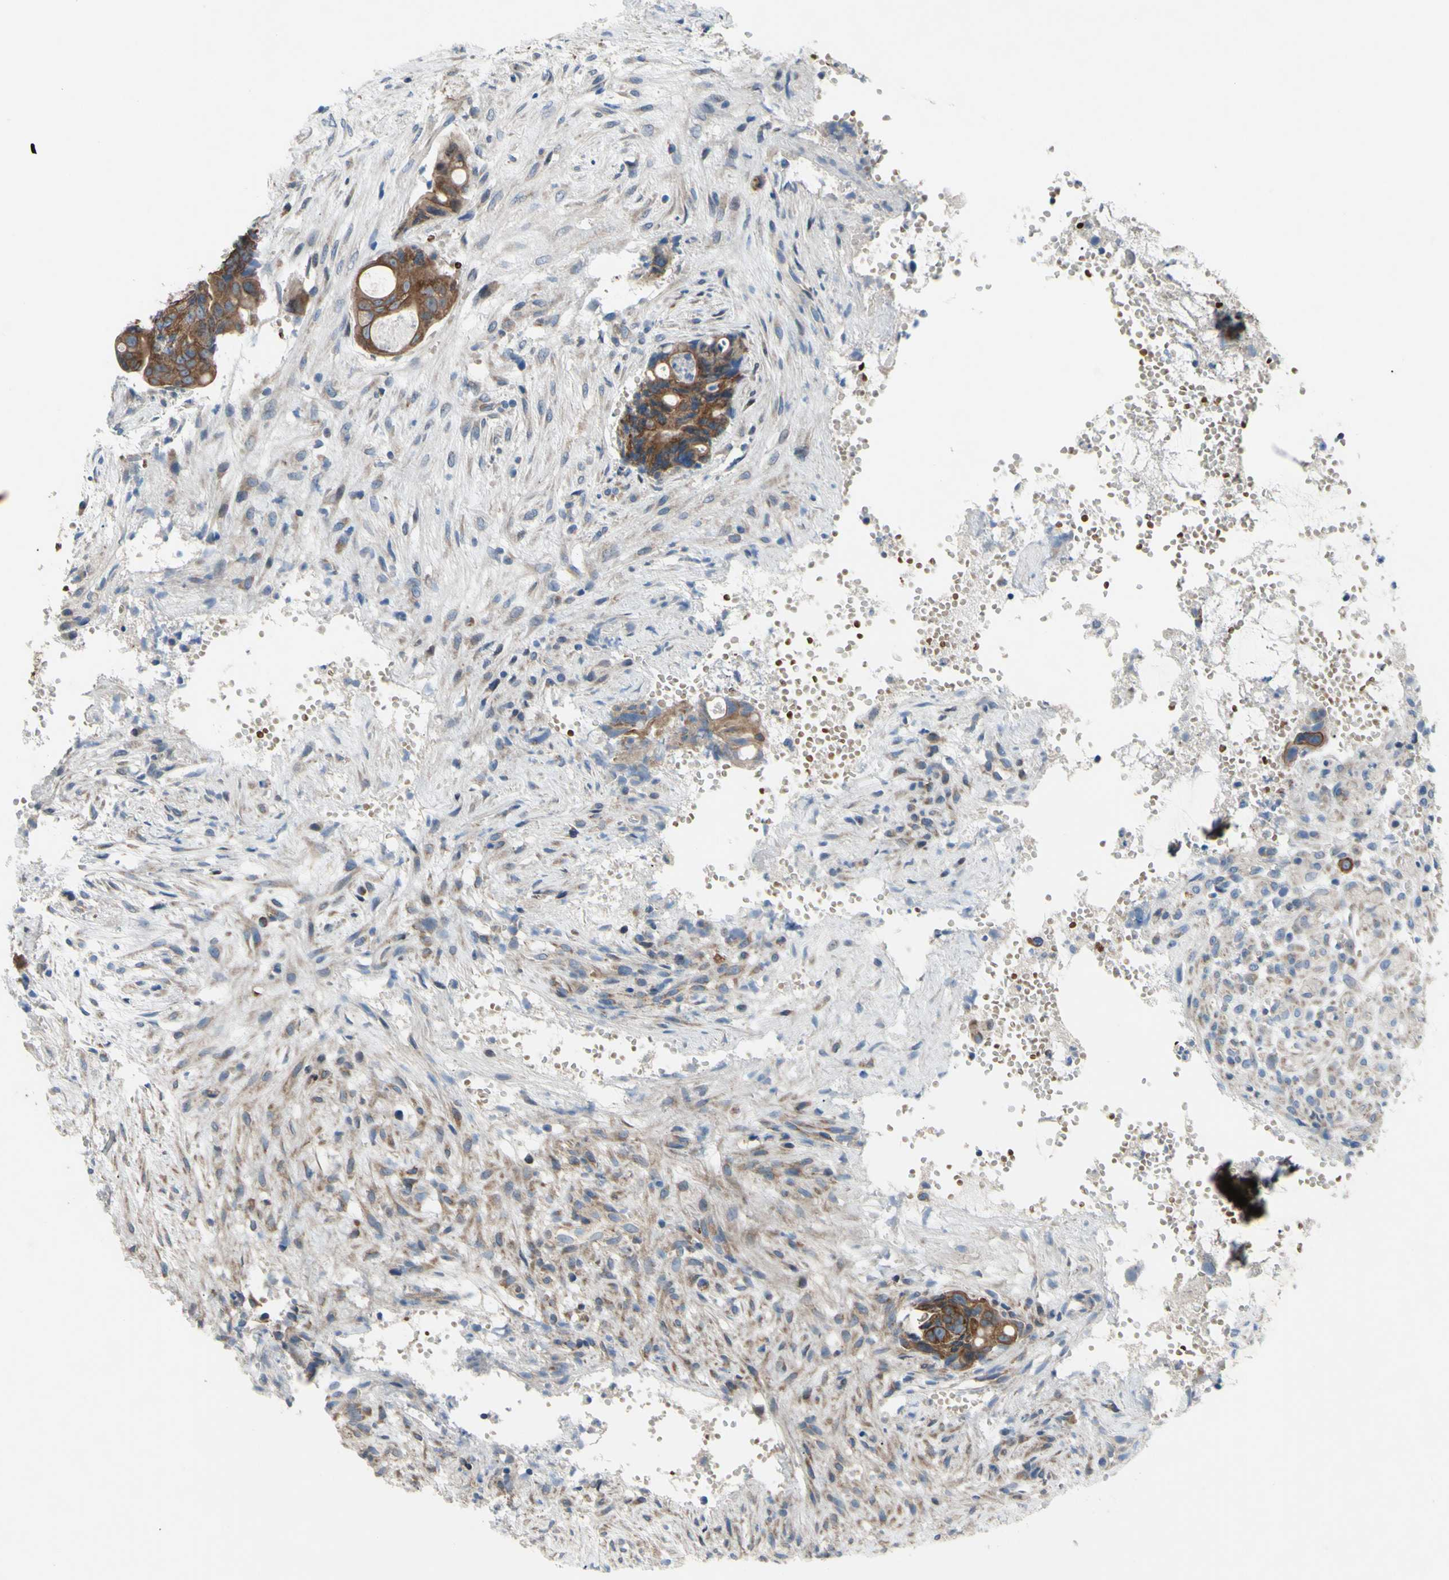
{"staining": {"intensity": "moderate", "quantity": ">75%", "location": "cytoplasmic/membranous"}, "tissue": "colorectal cancer", "cell_type": "Tumor cells", "image_type": "cancer", "snomed": [{"axis": "morphology", "description": "Adenocarcinoma, NOS"}, {"axis": "topography", "description": "Colon"}], "caption": "This is a histology image of immunohistochemistry staining of colorectal adenocarcinoma, which shows moderate expression in the cytoplasmic/membranous of tumor cells.", "gene": "GRAMD2B", "patient": {"sex": "female", "age": 57}}